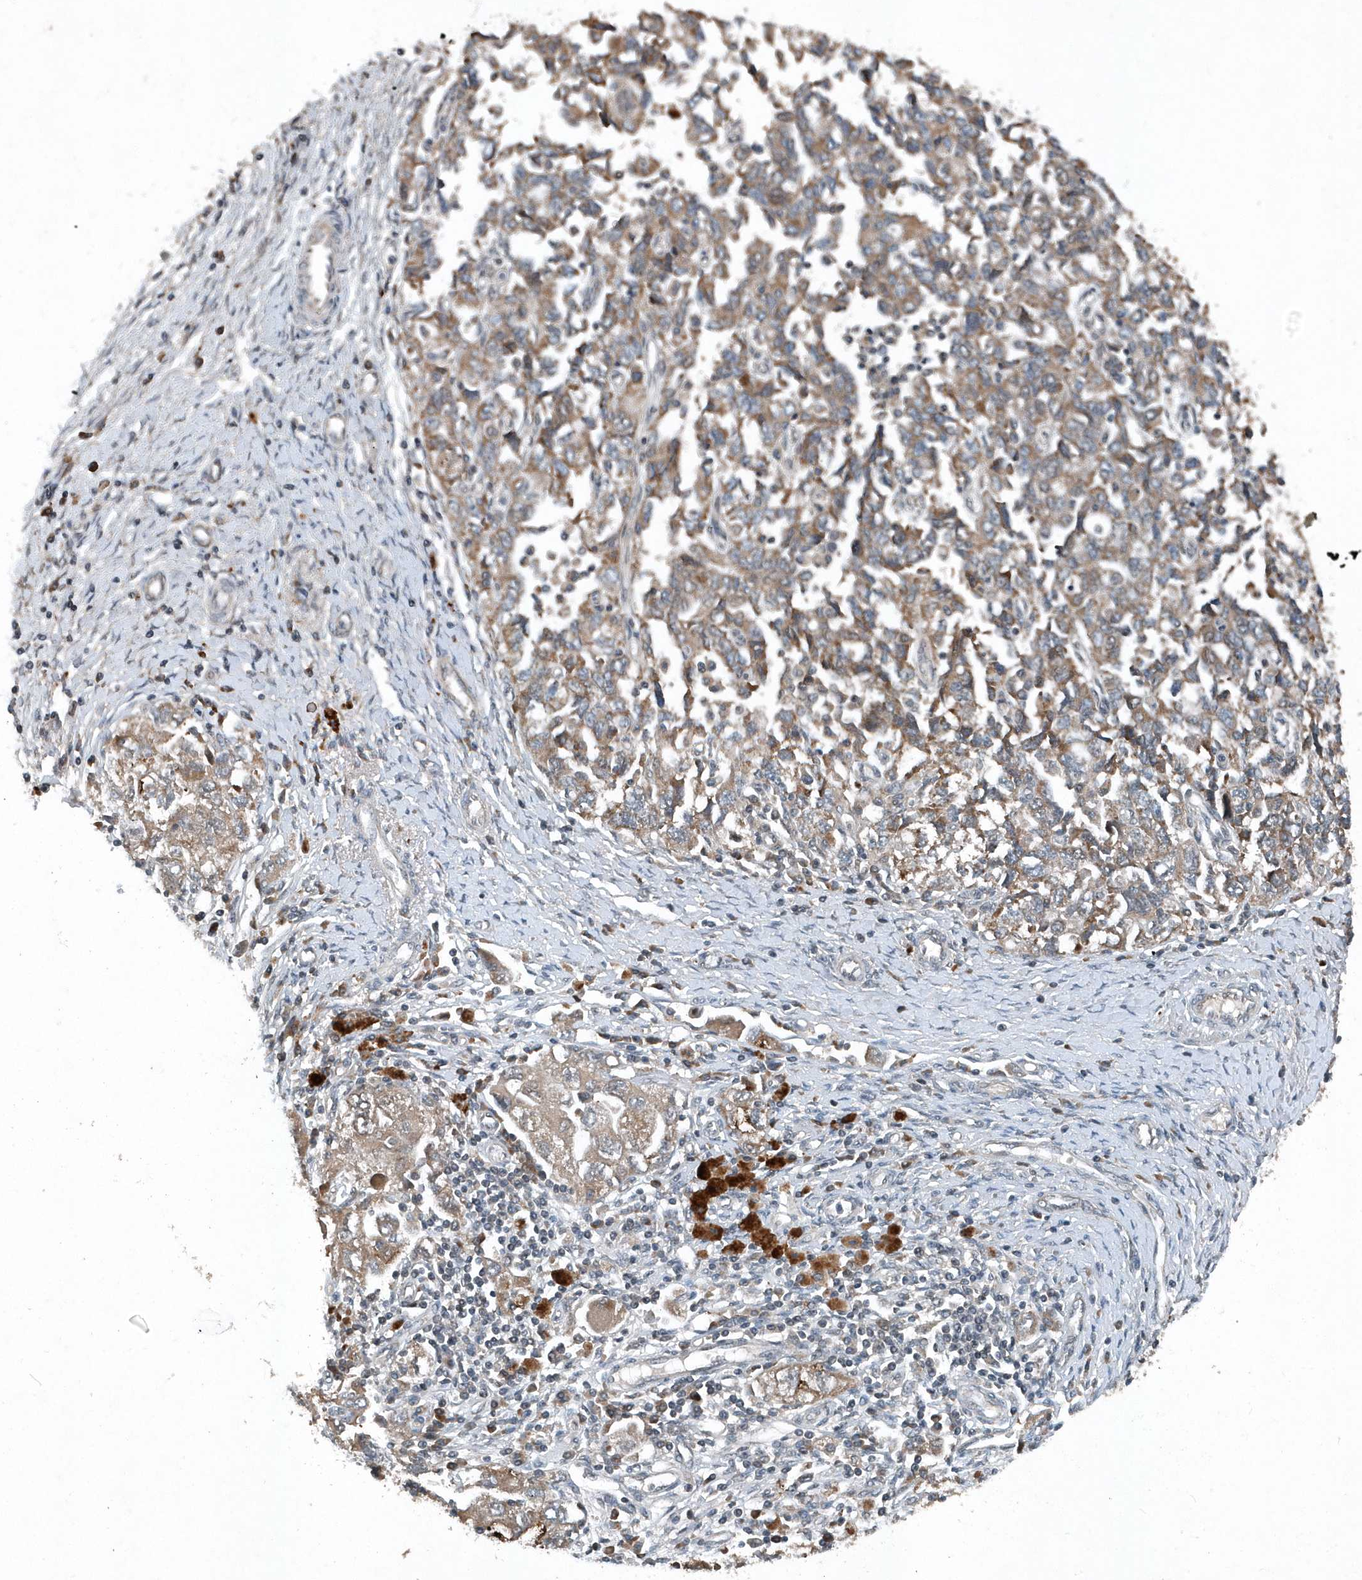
{"staining": {"intensity": "weak", "quantity": ">75%", "location": "cytoplasmic/membranous"}, "tissue": "ovarian cancer", "cell_type": "Tumor cells", "image_type": "cancer", "snomed": [{"axis": "morphology", "description": "Carcinoma, NOS"}, {"axis": "morphology", "description": "Cystadenocarcinoma, serous, NOS"}, {"axis": "topography", "description": "Ovary"}], "caption": "About >75% of tumor cells in ovarian cancer demonstrate weak cytoplasmic/membranous protein staining as visualized by brown immunohistochemical staining.", "gene": "SCFD2", "patient": {"sex": "female", "age": 69}}